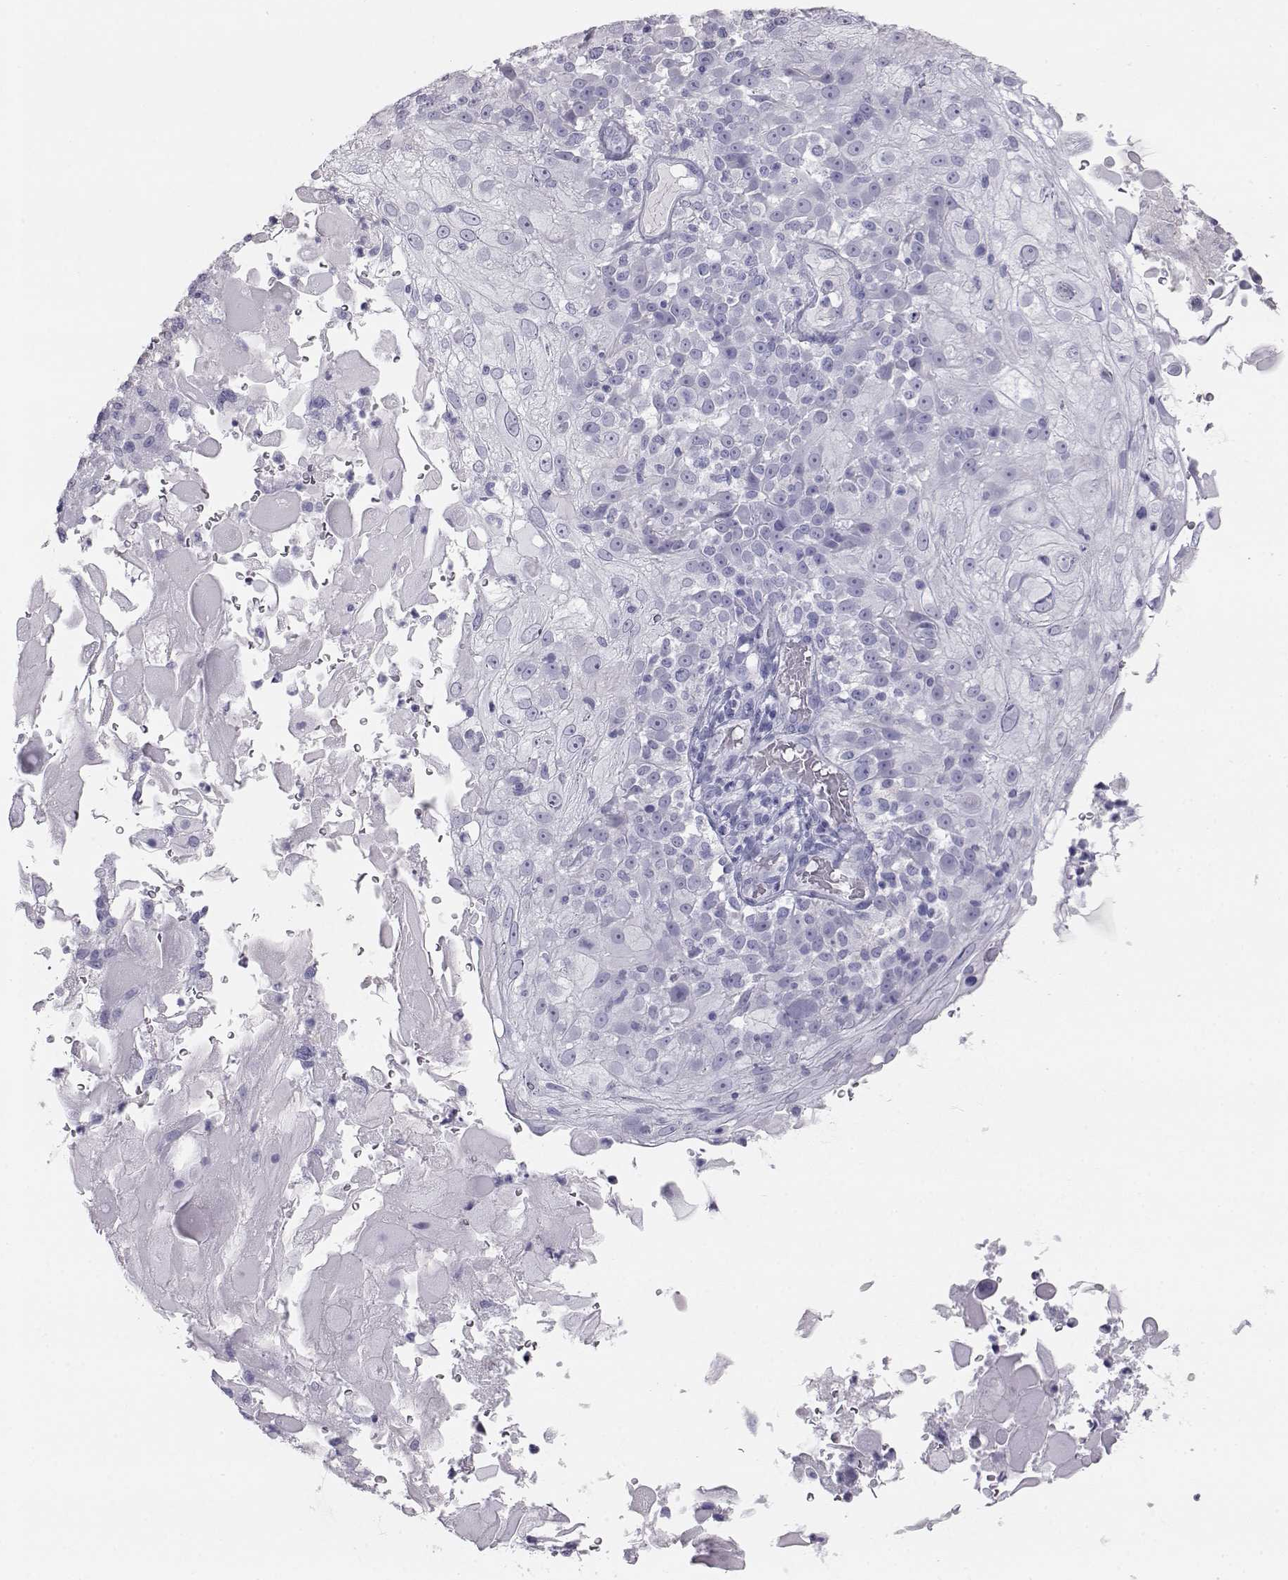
{"staining": {"intensity": "negative", "quantity": "none", "location": "none"}, "tissue": "skin cancer", "cell_type": "Tumor cells", "image_type": "cancer", "snomed": [{"axis": "morphology", "description": "Normal tissue, NOS"}, {"axis": "morphology", "description": "Squamous cell carcinoma, NOS"}, {"axis": "topography", "description": "Skin"}], "caption": "High power microscopy photomicrograph of an immunohistochemistry (IHC) histopathology image of squamous cell carcinoma (skin), revealing no significant positivity in tumor cells.", "gene": "ITLN2", "patient": {"sex": "female", "age": 83}}